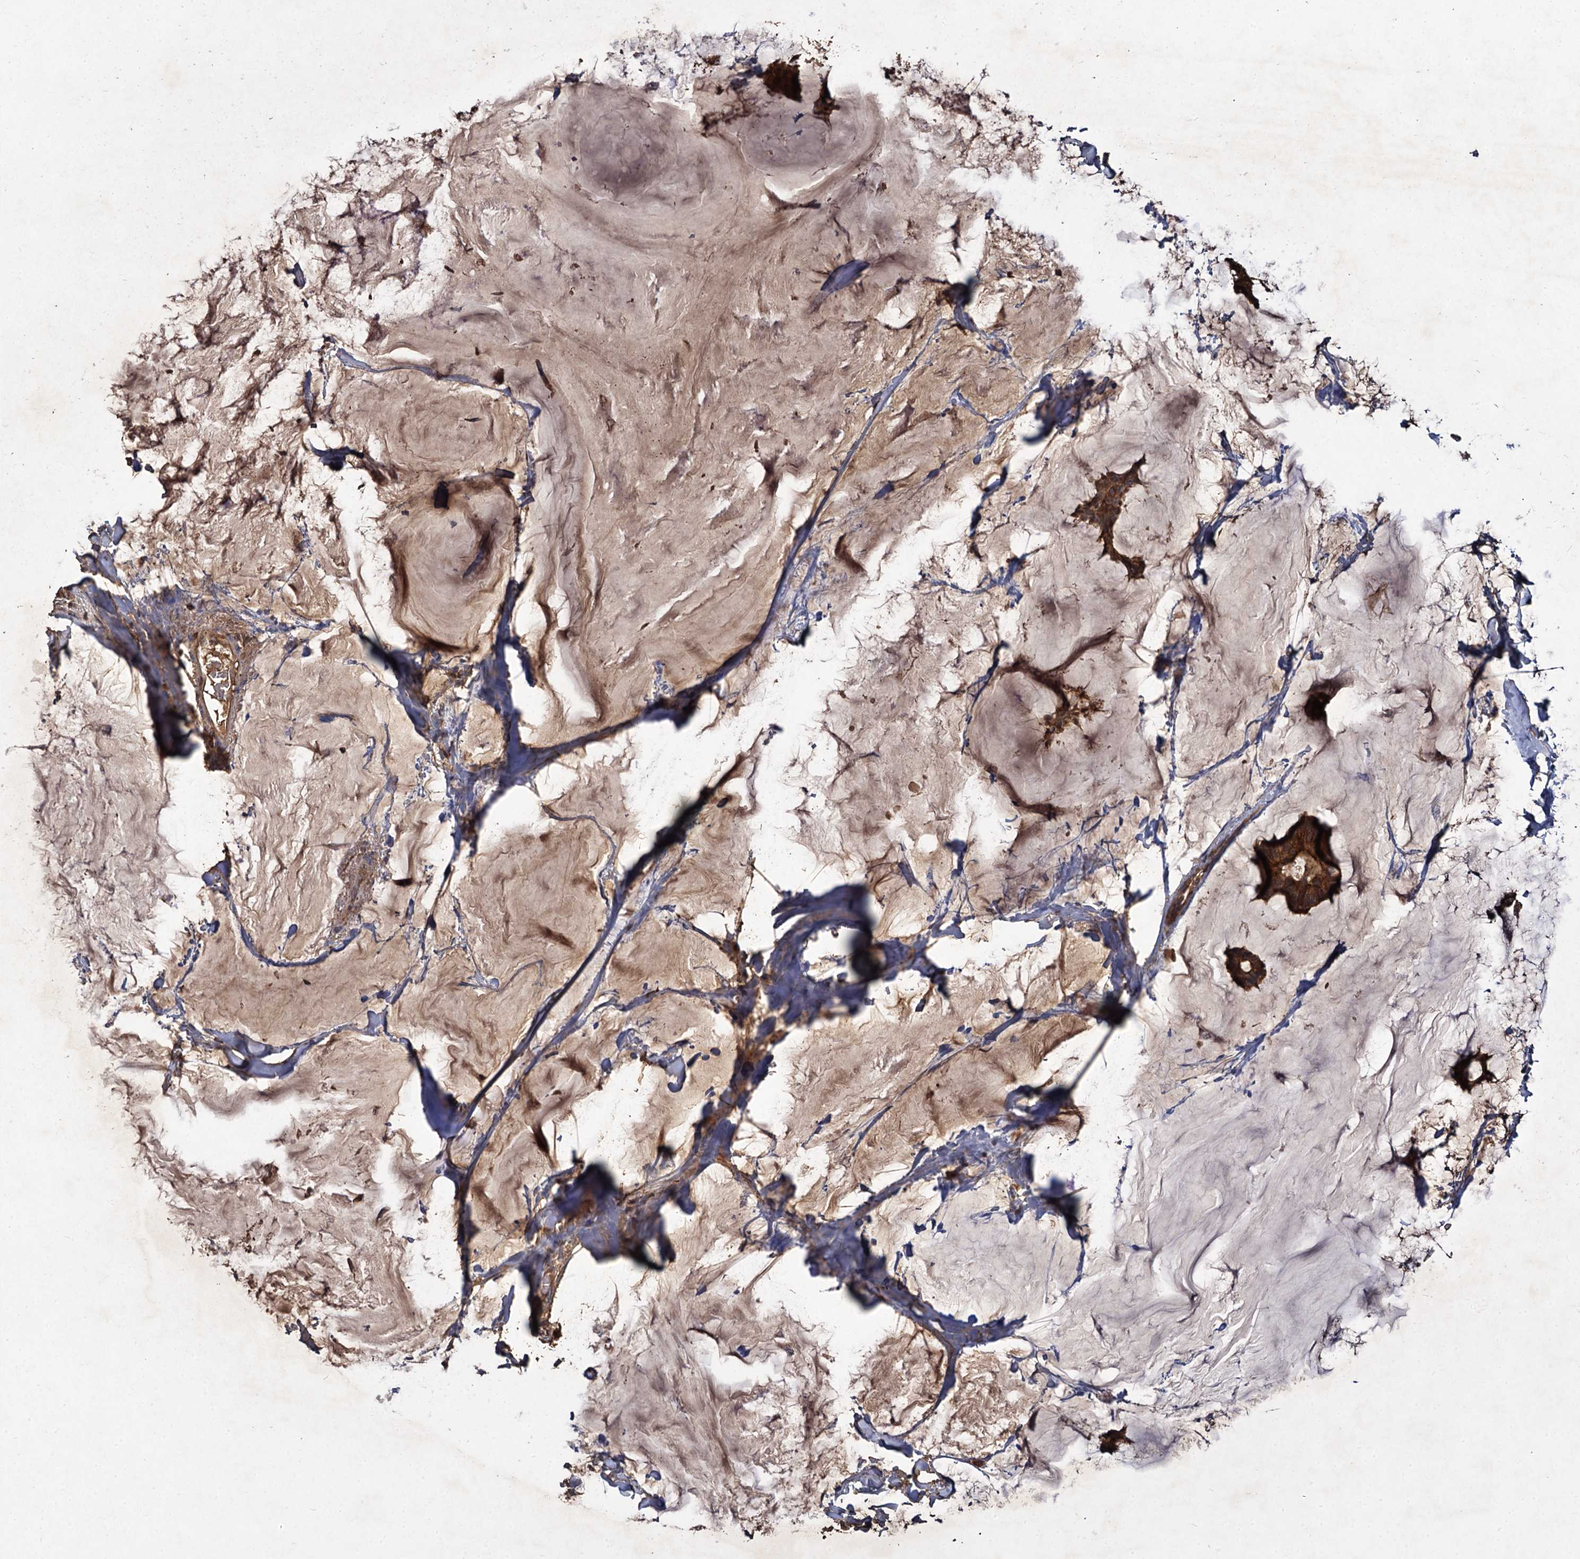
{"staining": {"intensity": "strong", "quantity": ">75%", "location": "cytoplasmic/membranous"}, "tissue": "breast cancer", "cell_type": "Tumor cells", "image_type": "cancer", "snomed": [{"axis": "morphology", "description": "Duct carcinoma"}, {"axis": "topography", "description": "Breast"}], "caption": "Immunohistochemistry (IHC) of infiltrating ductal carcinoma (breast) displays high levels of strong cytoplasmic/membranous expression in approximately >75% of tumor cells. The staining was performed using DAB (3,3'-diaminobenzidine), with brown indicating positive protein expression. Nuclei are stained blue with hematoxylin.", "gene": "GCLC", "patient": {"sex": "female", "age": 93}}